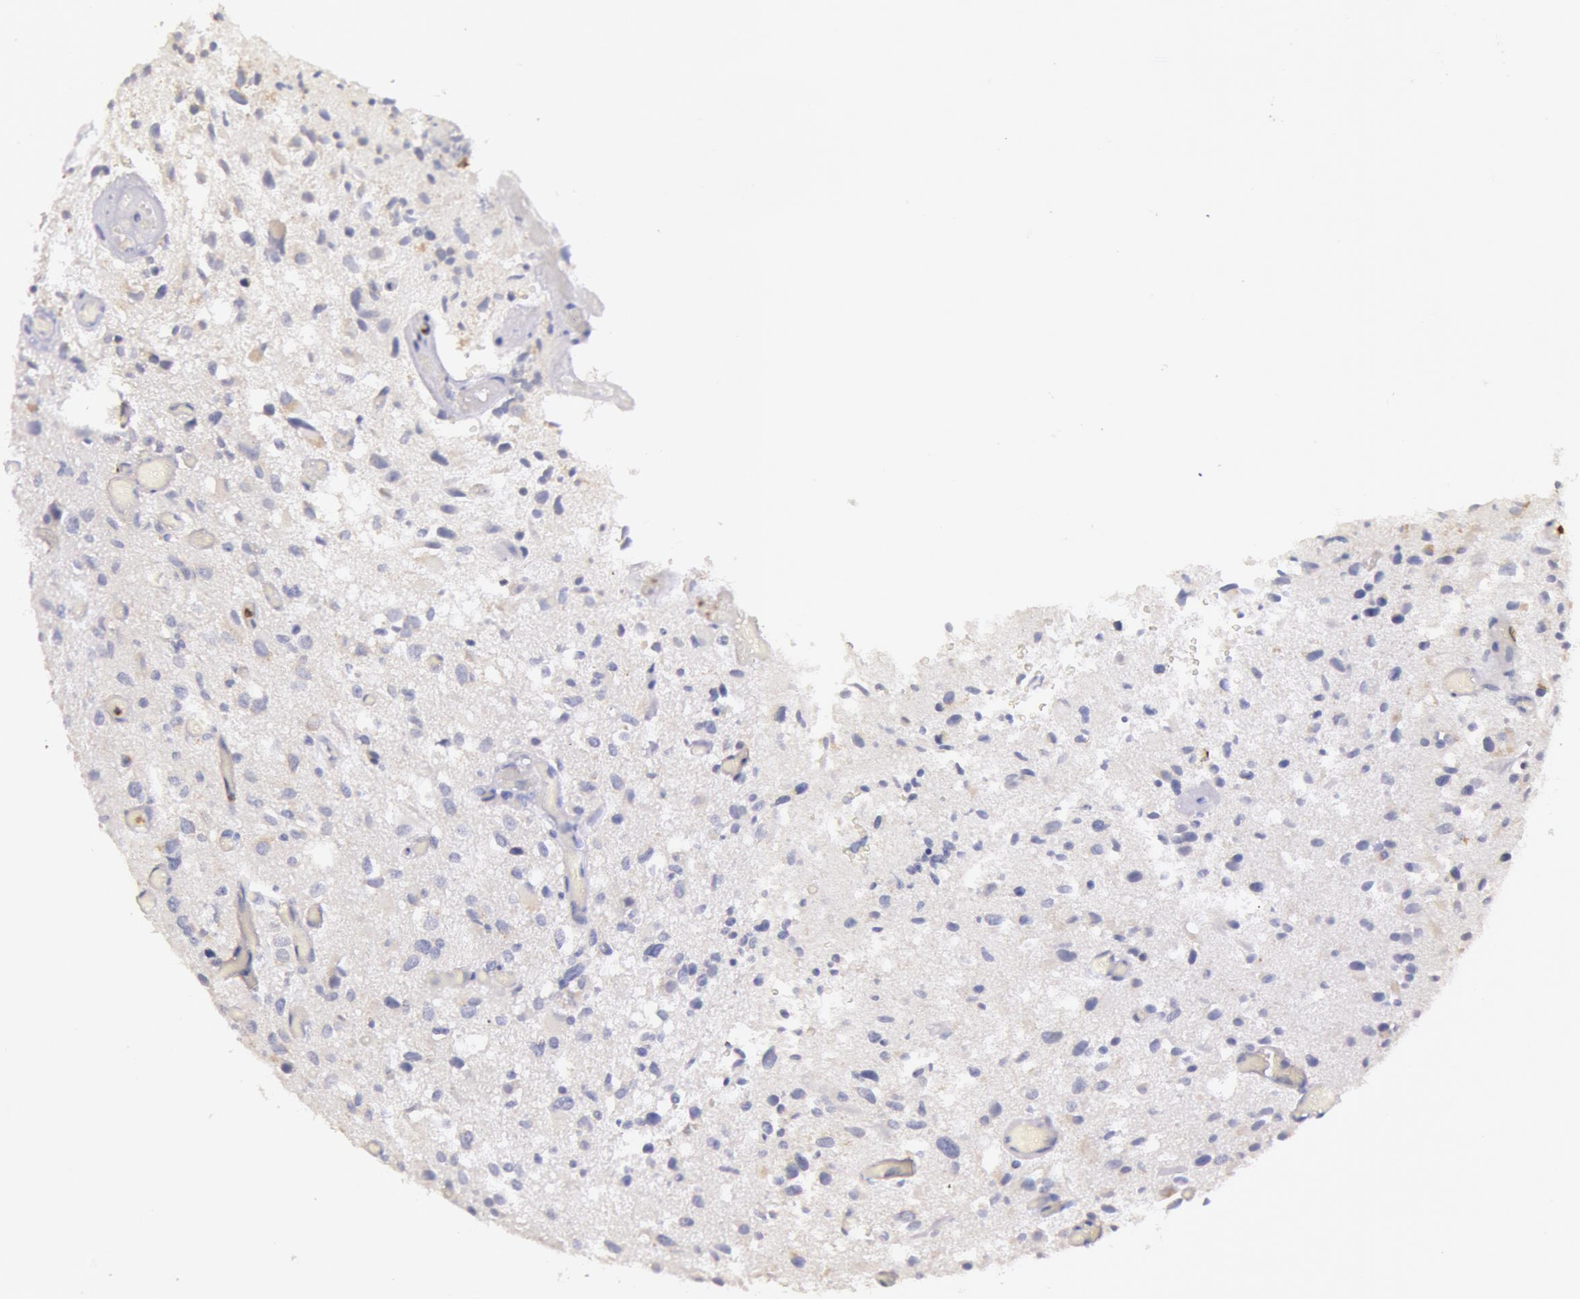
{"staining": {"intensity": "negative", "quantity": "none", "location": "none"}, "tissue": "glioma", "cell_type": "Tumor cells", "image_type": "cancer", "snomed": [{"axis": "morphology", "description": "Glioma, malignant, High grade"}, {"axis": "topography", "description": "Brain"}], "caption": "An IHC micrograph of glioma is shown. There is no staining in tumor cells of glioma. The staining was performed using DAB to visualize the protein expression in brown, while the nuclei were stained in blue with hematoxylin (Magnification: 20x).", "gene": "KDM6A", "patient": {"sex": "male", "age": 69}}